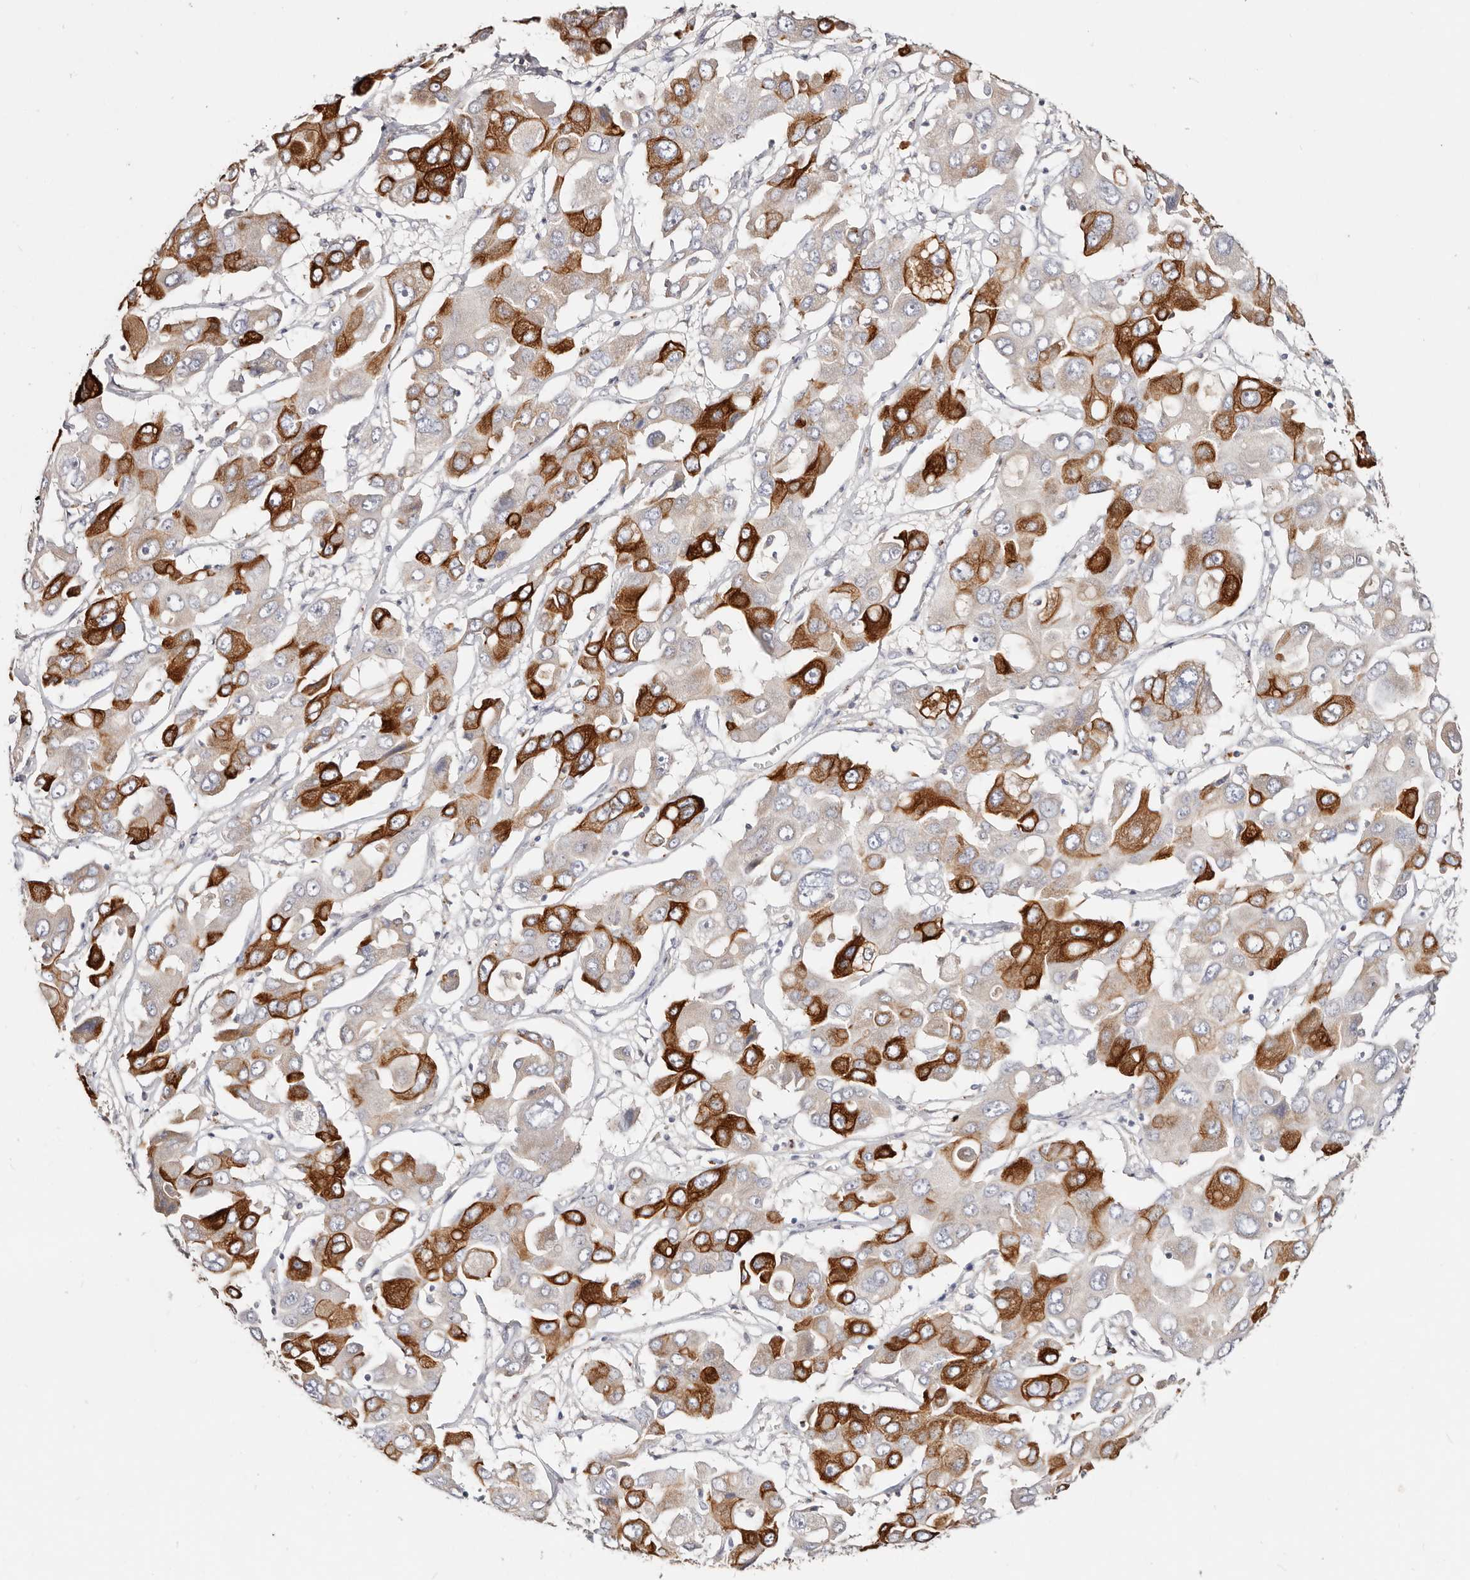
{"staining": {"intensity": "strong", "quantity": "25%-75%", "location": "cytoplasmic/membranous"}, "tissue": "liver cancer", "cell_type": "Tumor cells", "image_type": "cancer", "snomed": [{"axis": "morphology", "description": "Cholangiocarcinoma"}, {"axis": "topography", "description": "Liver"}], "caption": "The photomicrograph demonstrates immunohistochemical staining of cholangiocarcinoma (liver). There is strong cytoplasmic/membranous expression is identified in about 25%-75% of tumor cells.", "gene": "VIPAS39", "patient": {"sex": "male", "age": 67}}